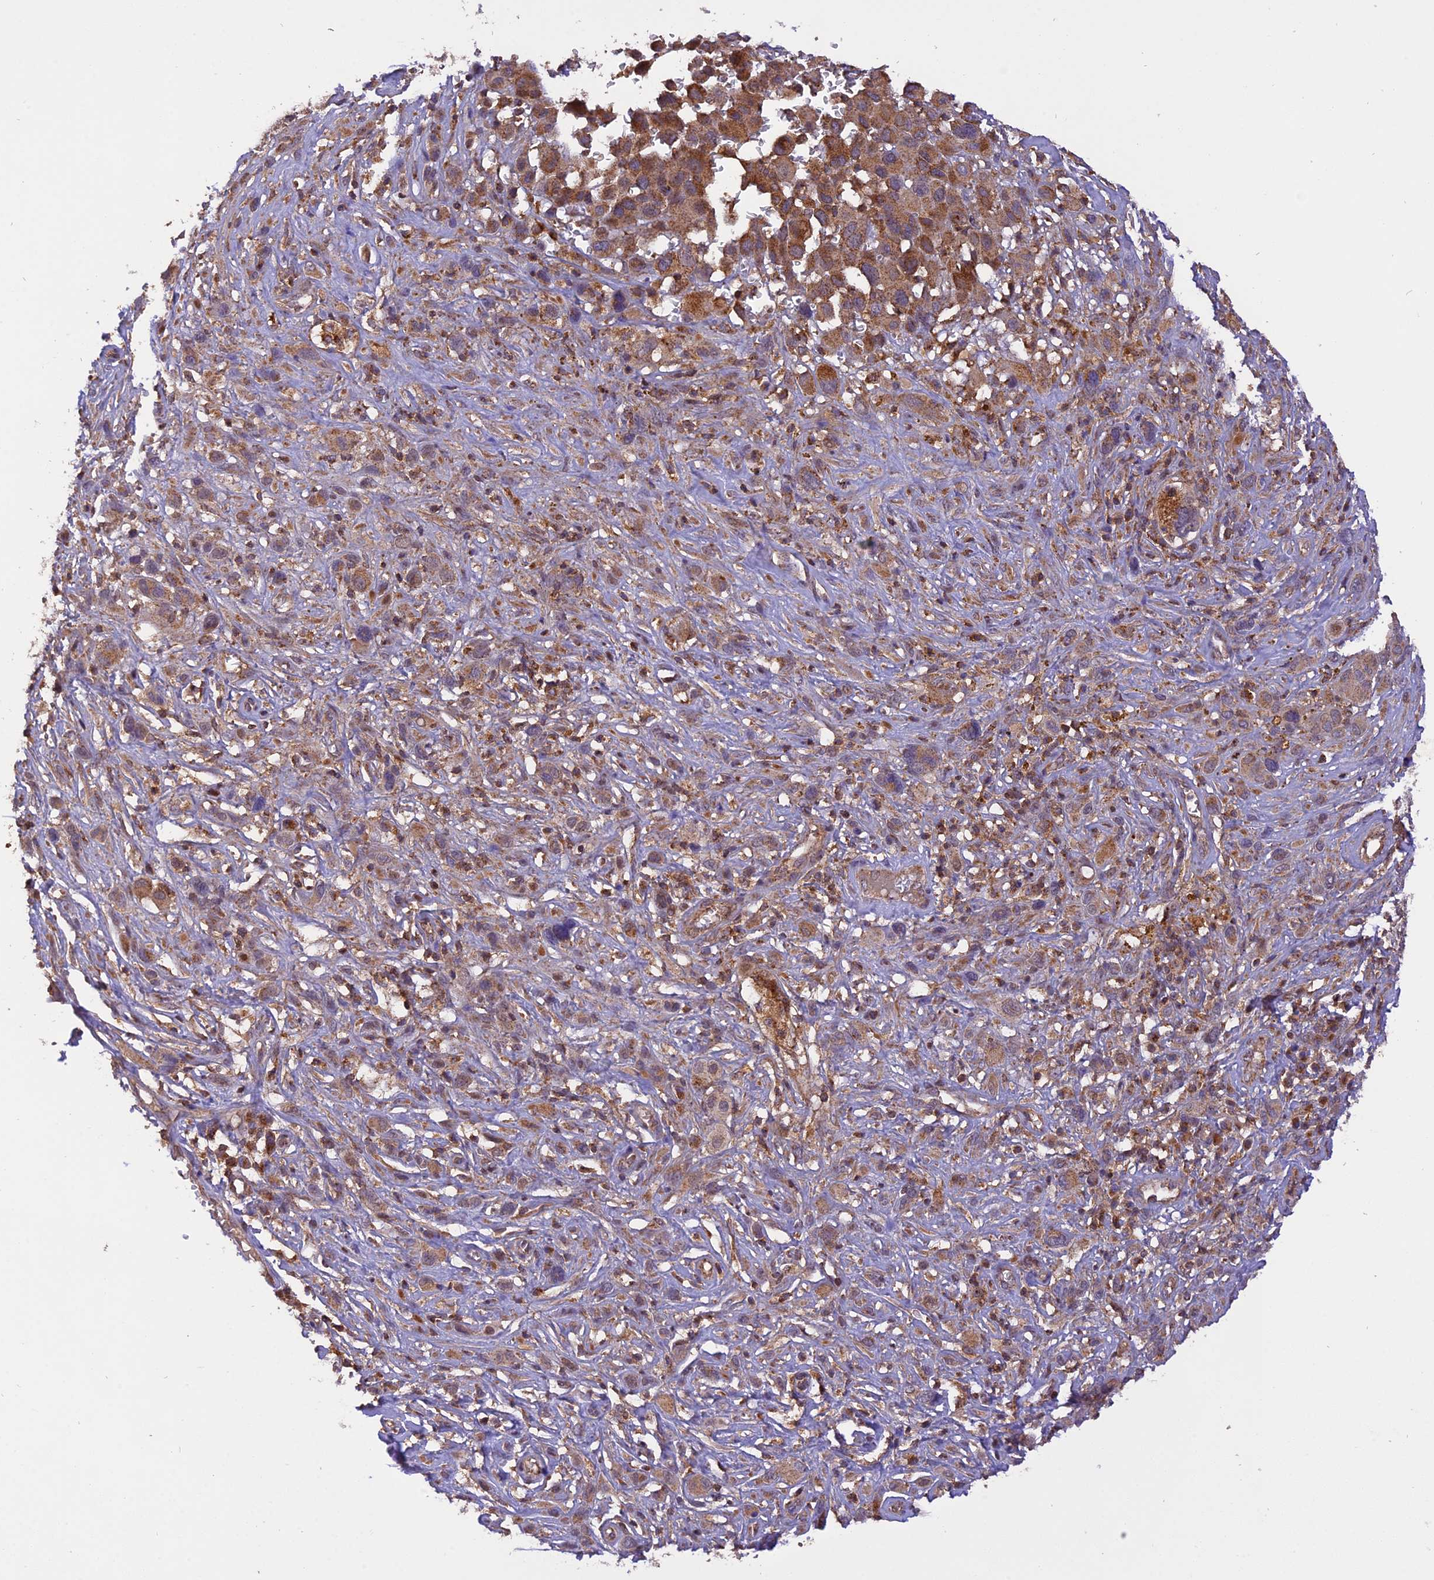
{"staining": {"intensity": "moderate", "quantity": ">75%", "location": "cytoplasmic/membranous"}, "tissue": "melanoma", "cell_type": "Tumor cells", "image_type": "cancer", "snomed": [{"axis": "morphology", "description": "Malignant melanoma, NOS"}, {"axis": "topography", "description": "Skin of trunk"}], "caption": "Immunohistochemical staining of malignant melanoma displays medium levels of moderate cytoplasmic/membranous positivity in approximately >75% of tumor cells.", "gene": "PEX3", "patient": {"sex": "male", "age": 71}}